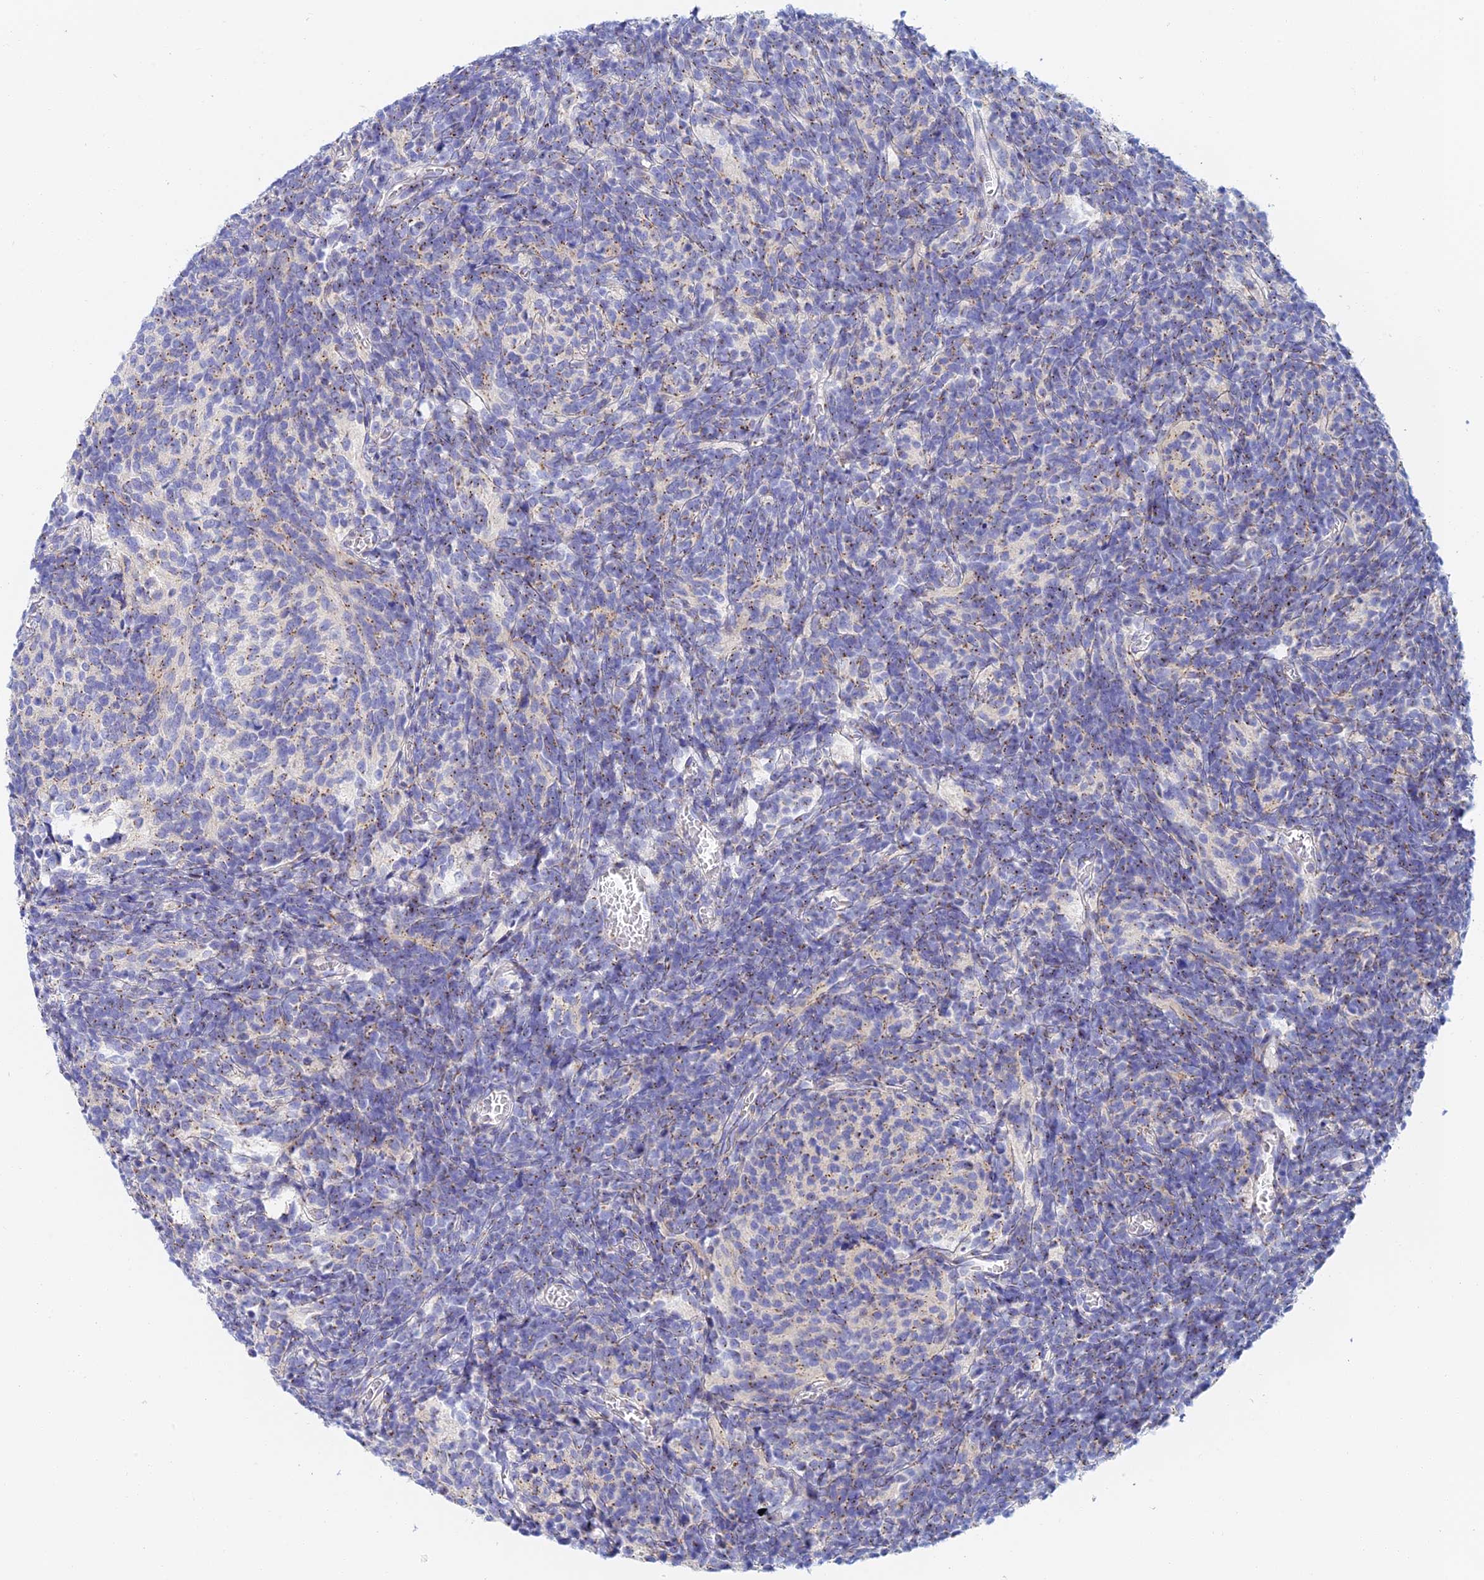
{"staining": {"intensity": "moderate", "quantity": "<25%", "location": "cytoplasmic/membranous"}, "tissue": "glioma", "cell_type": "Tumor cells", "image_type": "cancer", "snomed": [{"axis": "morphology", "description": "Glioma, malignant, Low grade"}, {"axis": "topography", "description": "Brain"}], "caption": "Immunohistochemistry (IHC) of glioma displays low levels of moderate cytoplasmic/membranous staining in approximately <25% of tumor cells.", "gene": "SLC24A3", "patient": {"sex": "female", "age": 1}}